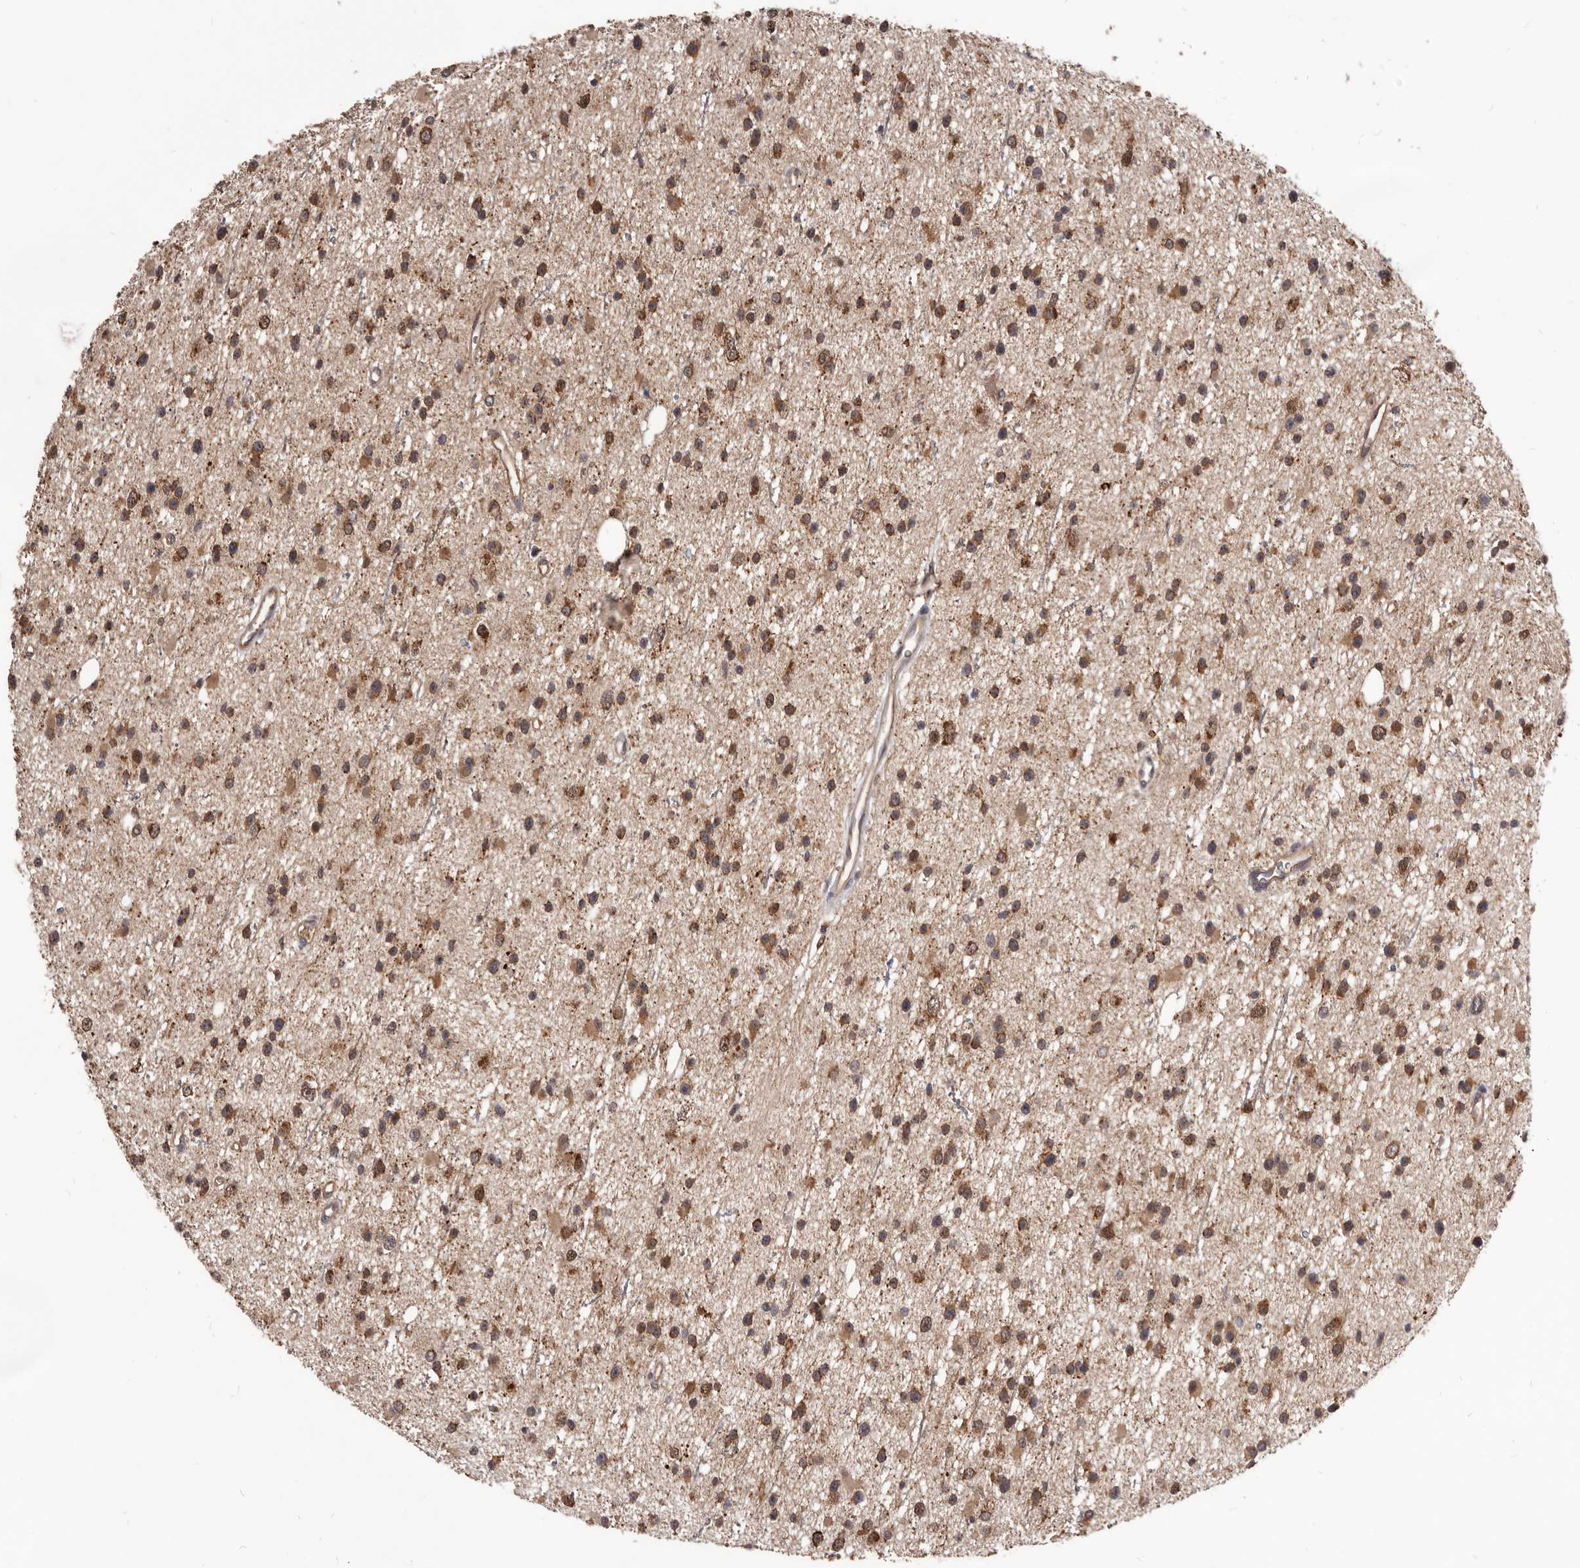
{"staining": {"intensity": "moderate", "quantity": ">75%", "location": "cytoplasmic/membranous"}, "tissue": "glioma", "cell_type": "Tumor cells", "image_type": "cancer", "snomed": [{"axis": "morphology", "description": "Glioma, malignant, Low grade"}, {"axis": "topography", "description": "Cerebral cortex"}], "caption": "Immunohistochemical staining of human malignant low-grade glioma shows medium levels of moderate cytoplasmic/membranous protein staining in about >75% of tumor cells.", "gene": "MAP3K14", "patient": {"sex": "female", "age": 39}}